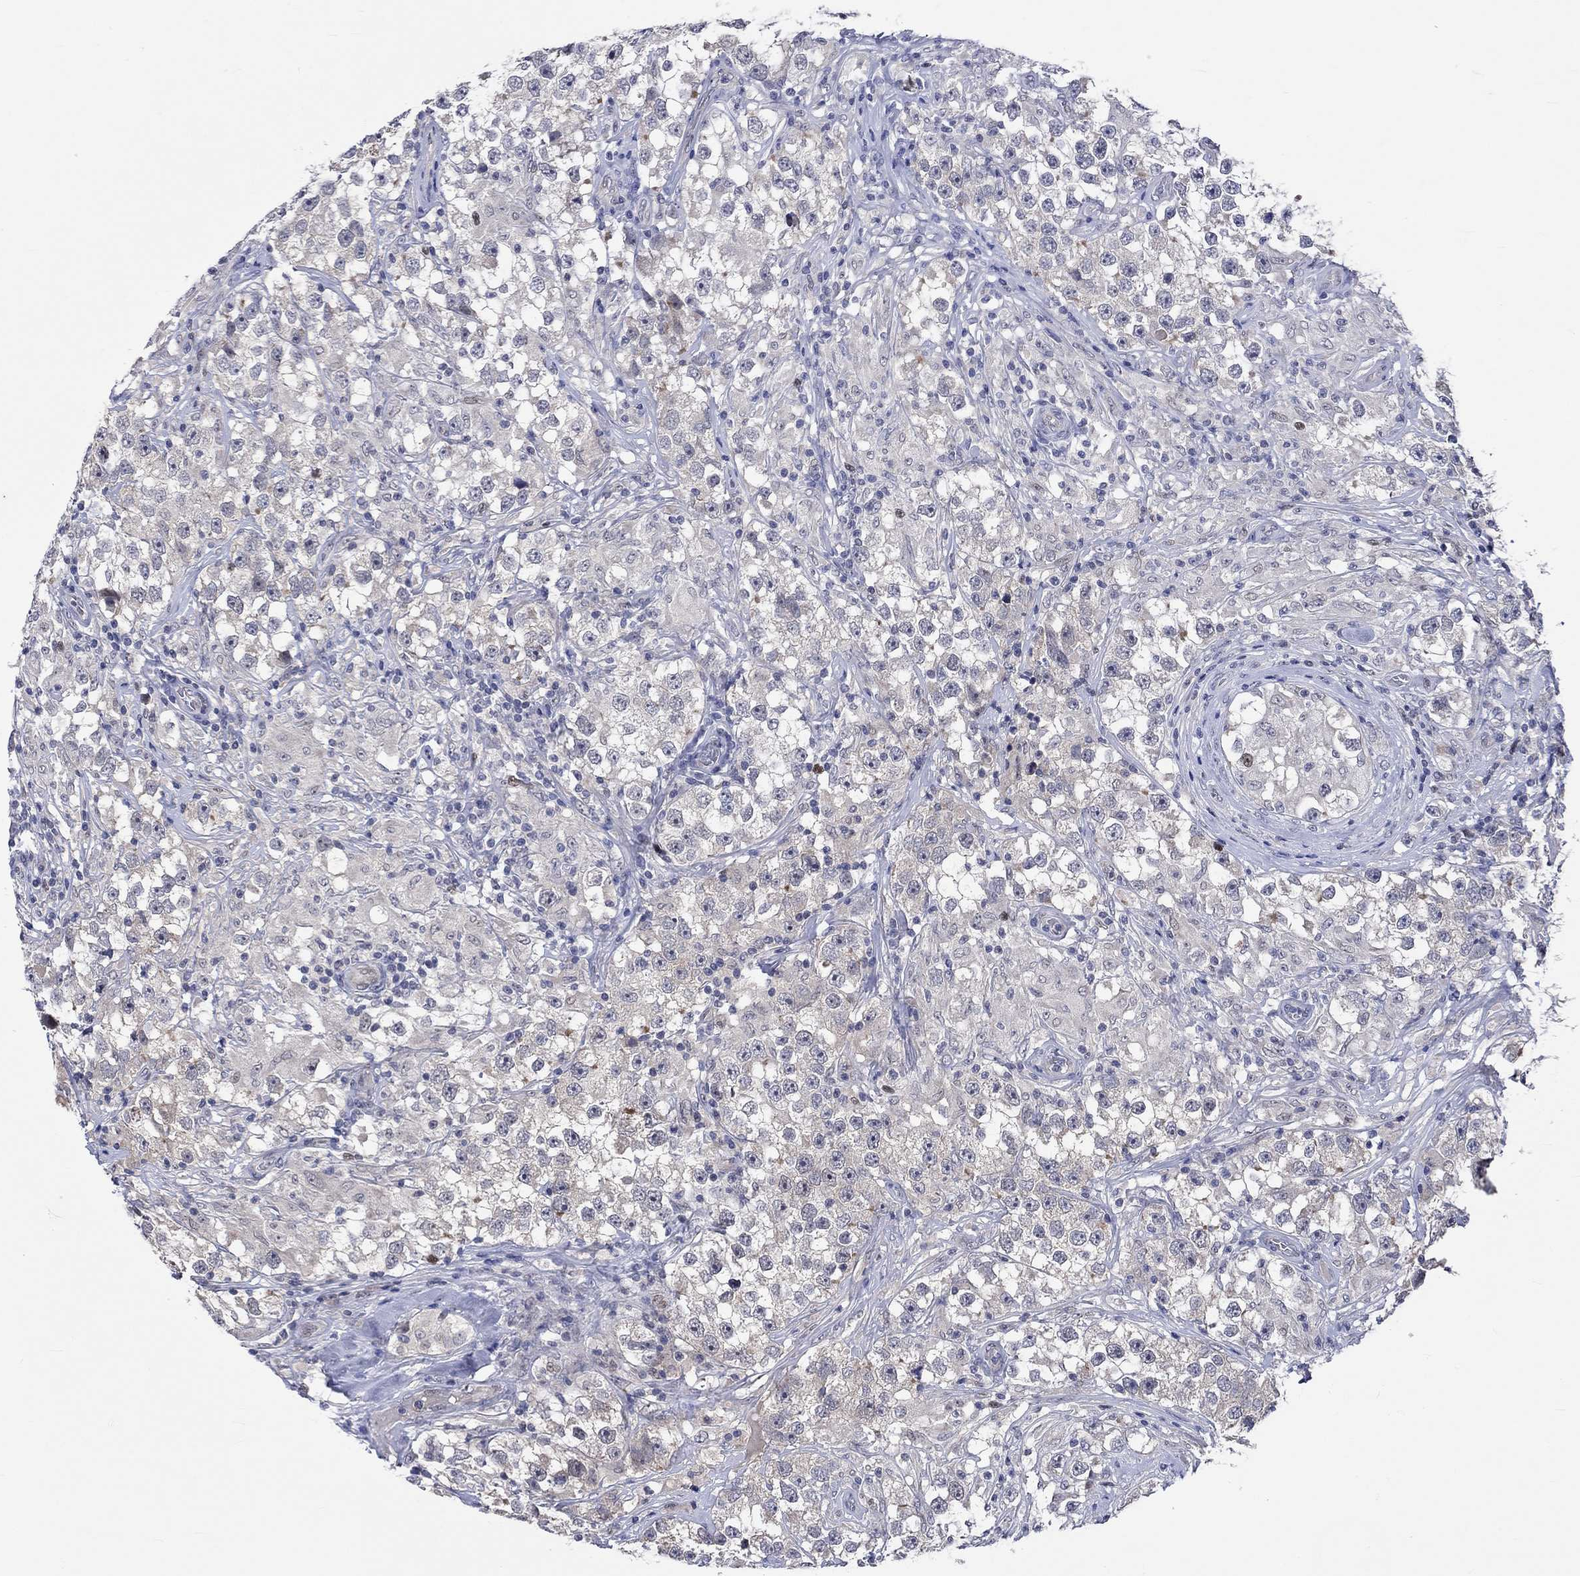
{"staining": {"intensity": "negative", "quantity": "none", "location": "none"}, "tissue": "testis cancer", "cell_type": "Tumor cells", "image_type": "cancer", "snomed": [{"axis": "morphology", "description": "Seminoma, NOS"}, {"axis": "topography", "description": "Testis"}], "caption": "Tumor cells show no significant protein positivity in seminoma (testis). (DAB (3,3'-diaminobenzidine) immunohistochemistry (IHC) with hematoxylin counter stain).", "gene": "E2F8", "patient": {"sex": "male", "age": 46}}